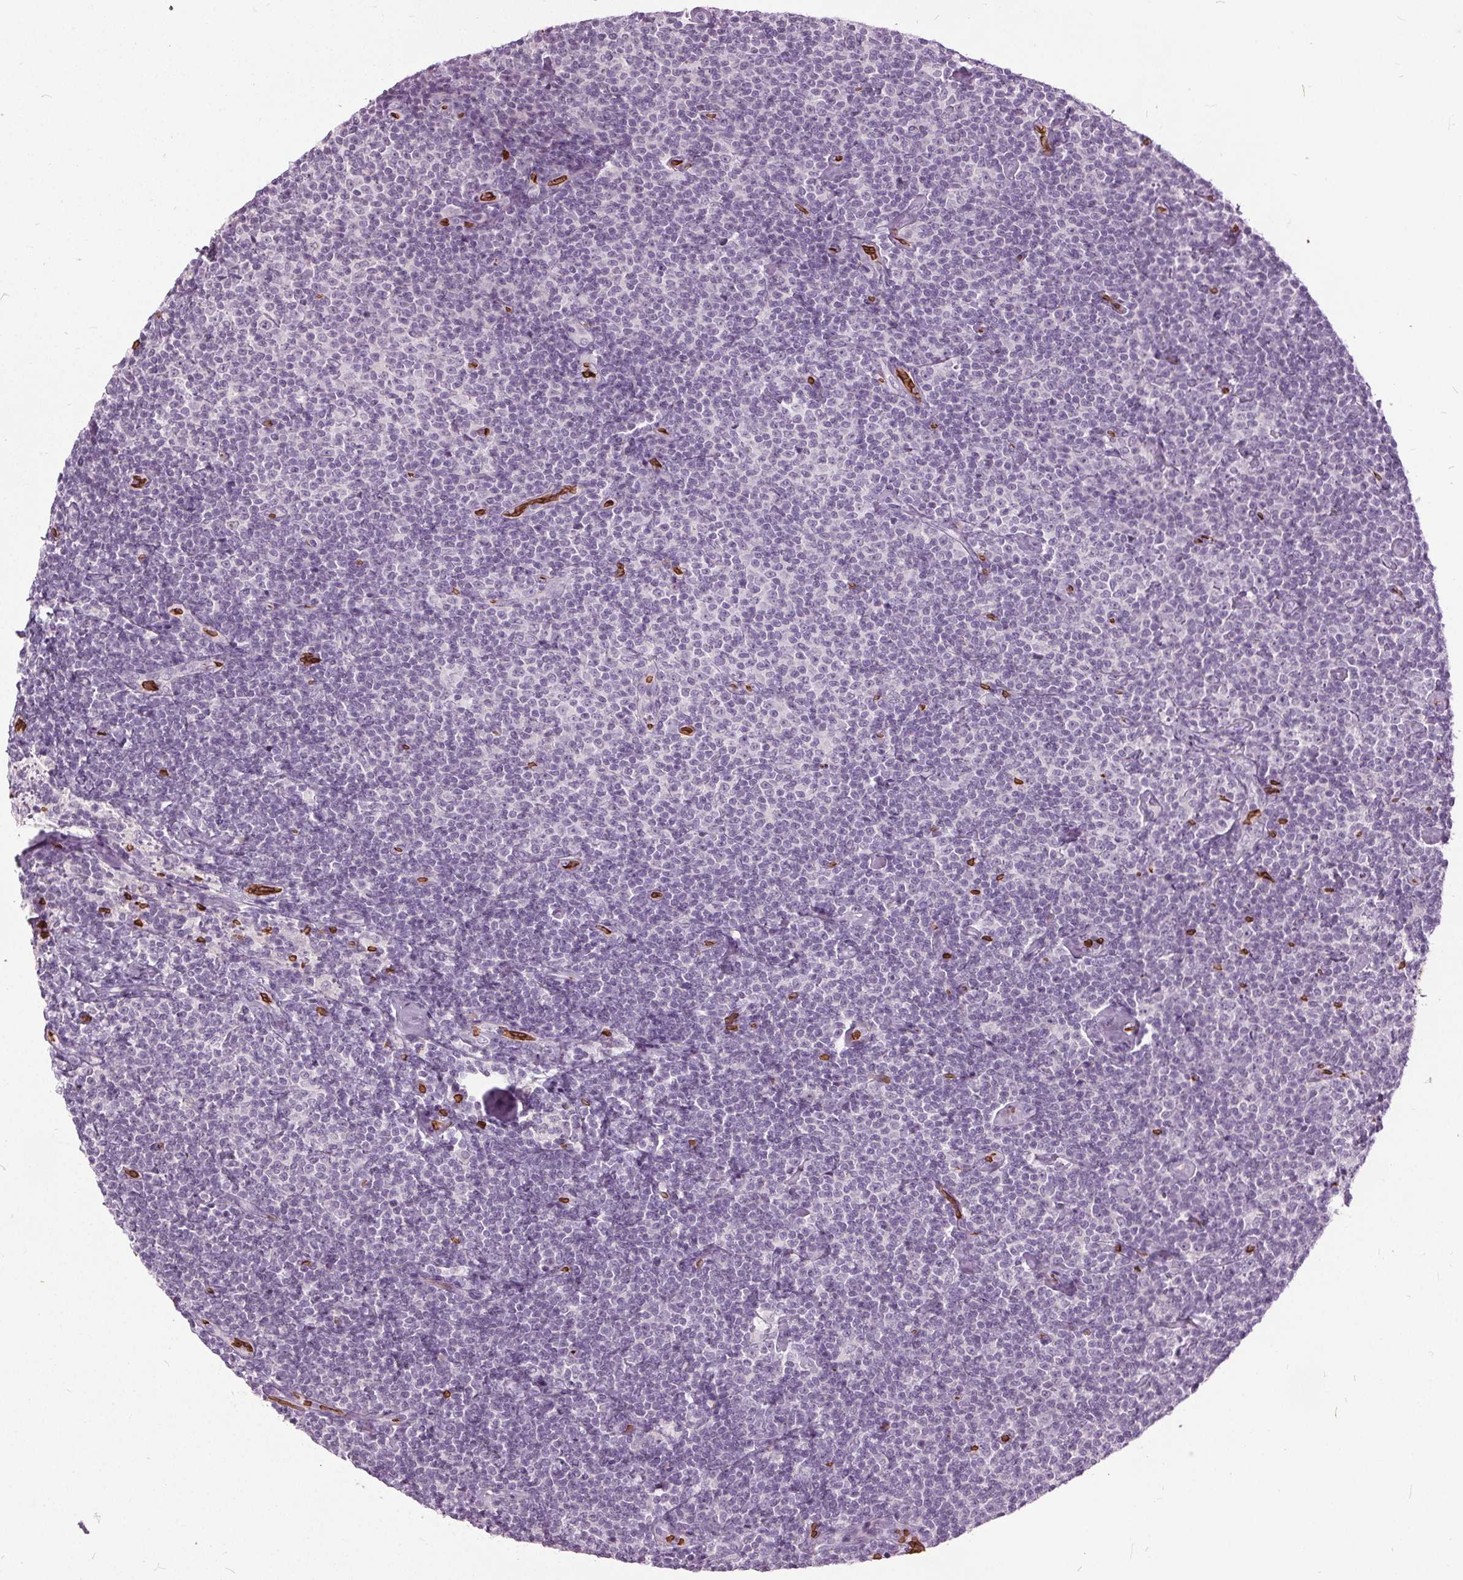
{"staining": {"intensity": "negative", "quantity": "none", "location": "none"}, "tissue": "lymphoma", "cell_type": "Tumor cells", "image_type": "cancer", "snomed": [{"axis": "morphology", "description": "Malignant lymphoma, non-Hodgkin's type, Low grade"}, {"axis": "topography", "description": "Lymph node"}], "caption": "Micrograph shows no significant protein expression in tumor cells of lymphoma.", "gene": "SLC4A1", "patient": {"sex": "male", "age": 81}}